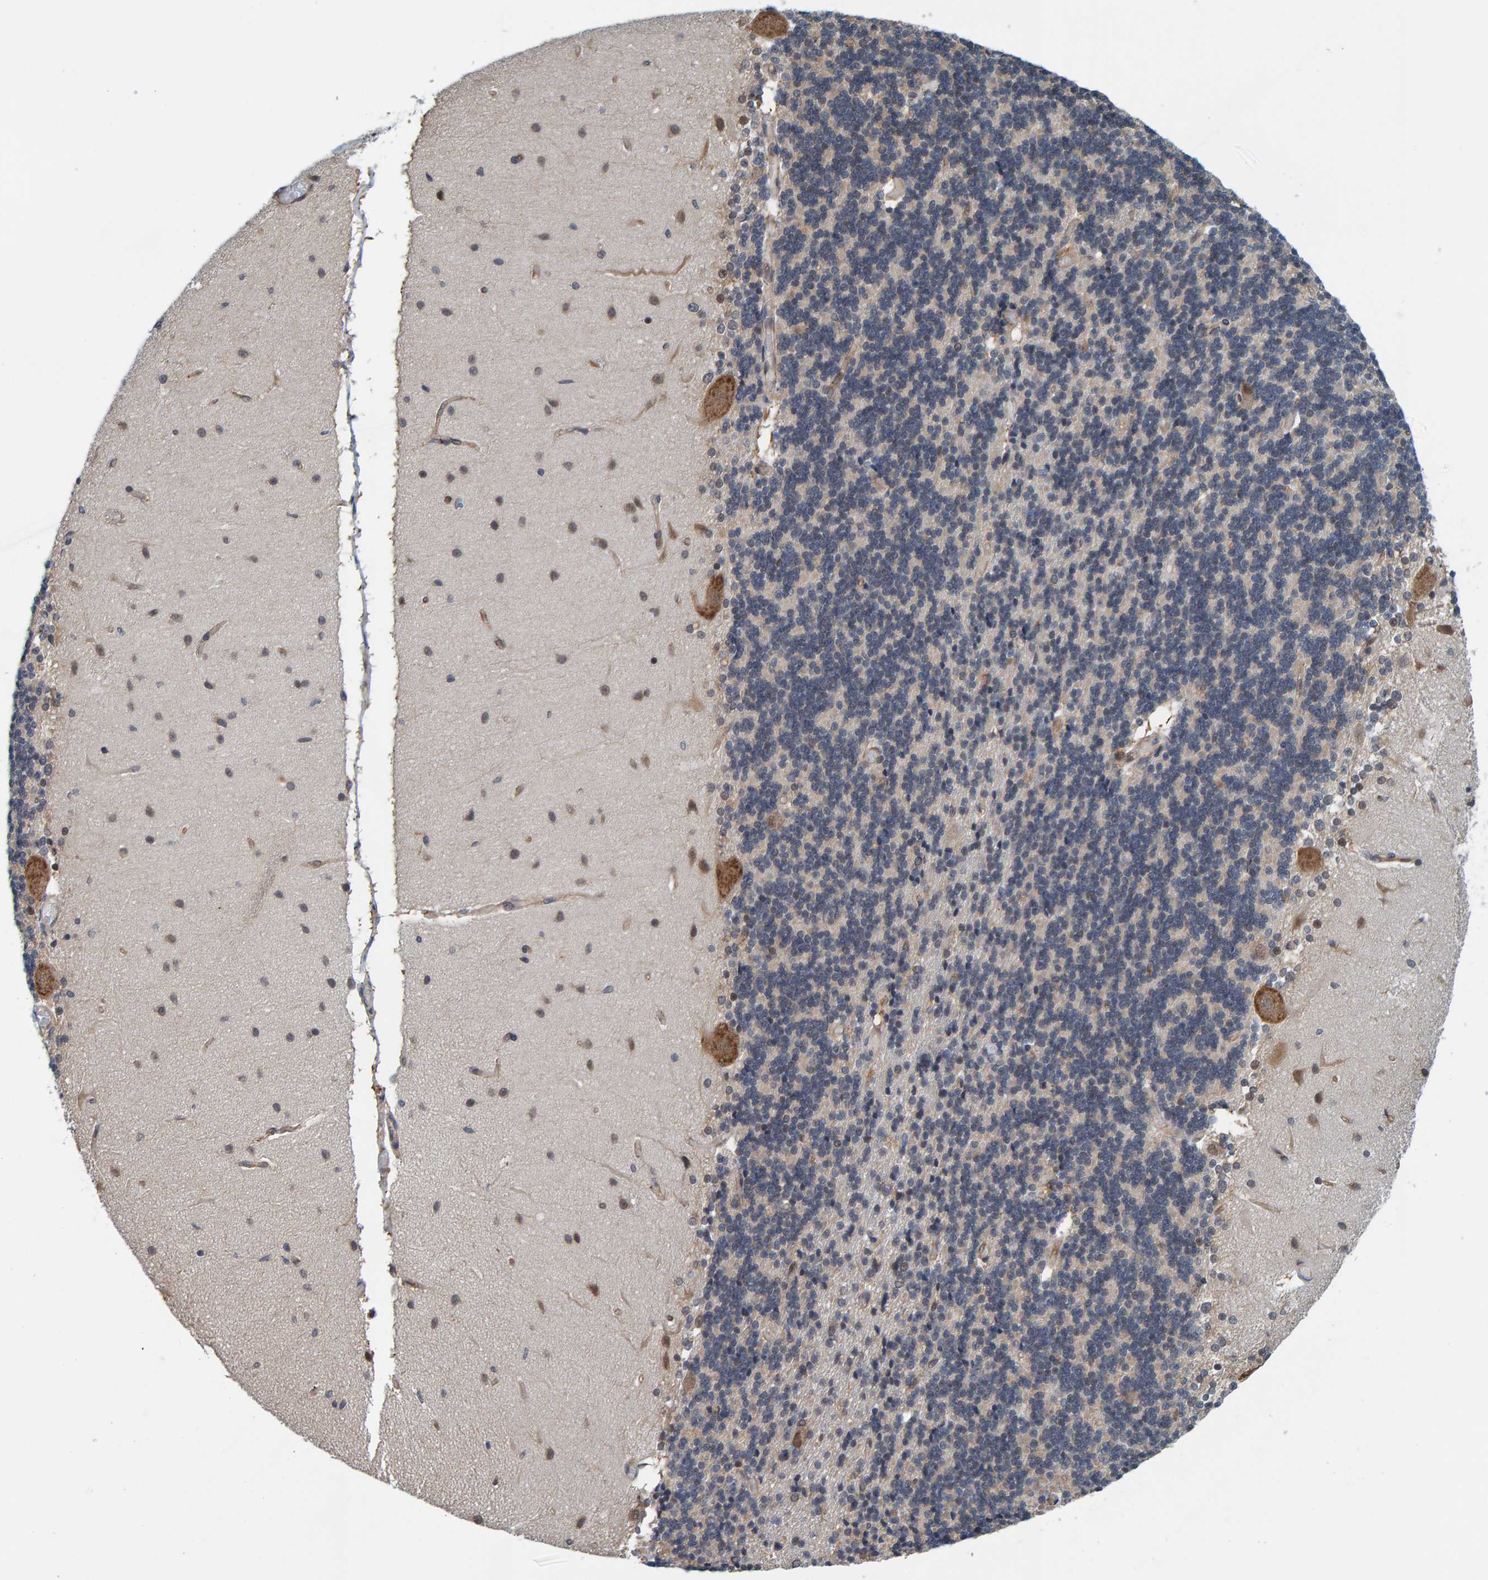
{"staining": {"intensity": "weak", "quantity": "<25%", "location": "cytoplasmic/membranous"}, "tissue": "cerebellum", "cell_type": "Cells in granular layer", "image_type": "normal", "snomed": [{"axis": "morphology", "description": "Normal tissue, NOS"}, {"axis": "topography", "description": "Cerebellum"}], "caption": "There is no significant expression in cells in granular layer of cerebellum. (DAB (3,3'-diaminobenzidine) IHC with hematoxylin counter stain).", "gene": "SCRN2", "patient": {"sex": "female", "age": 54}}